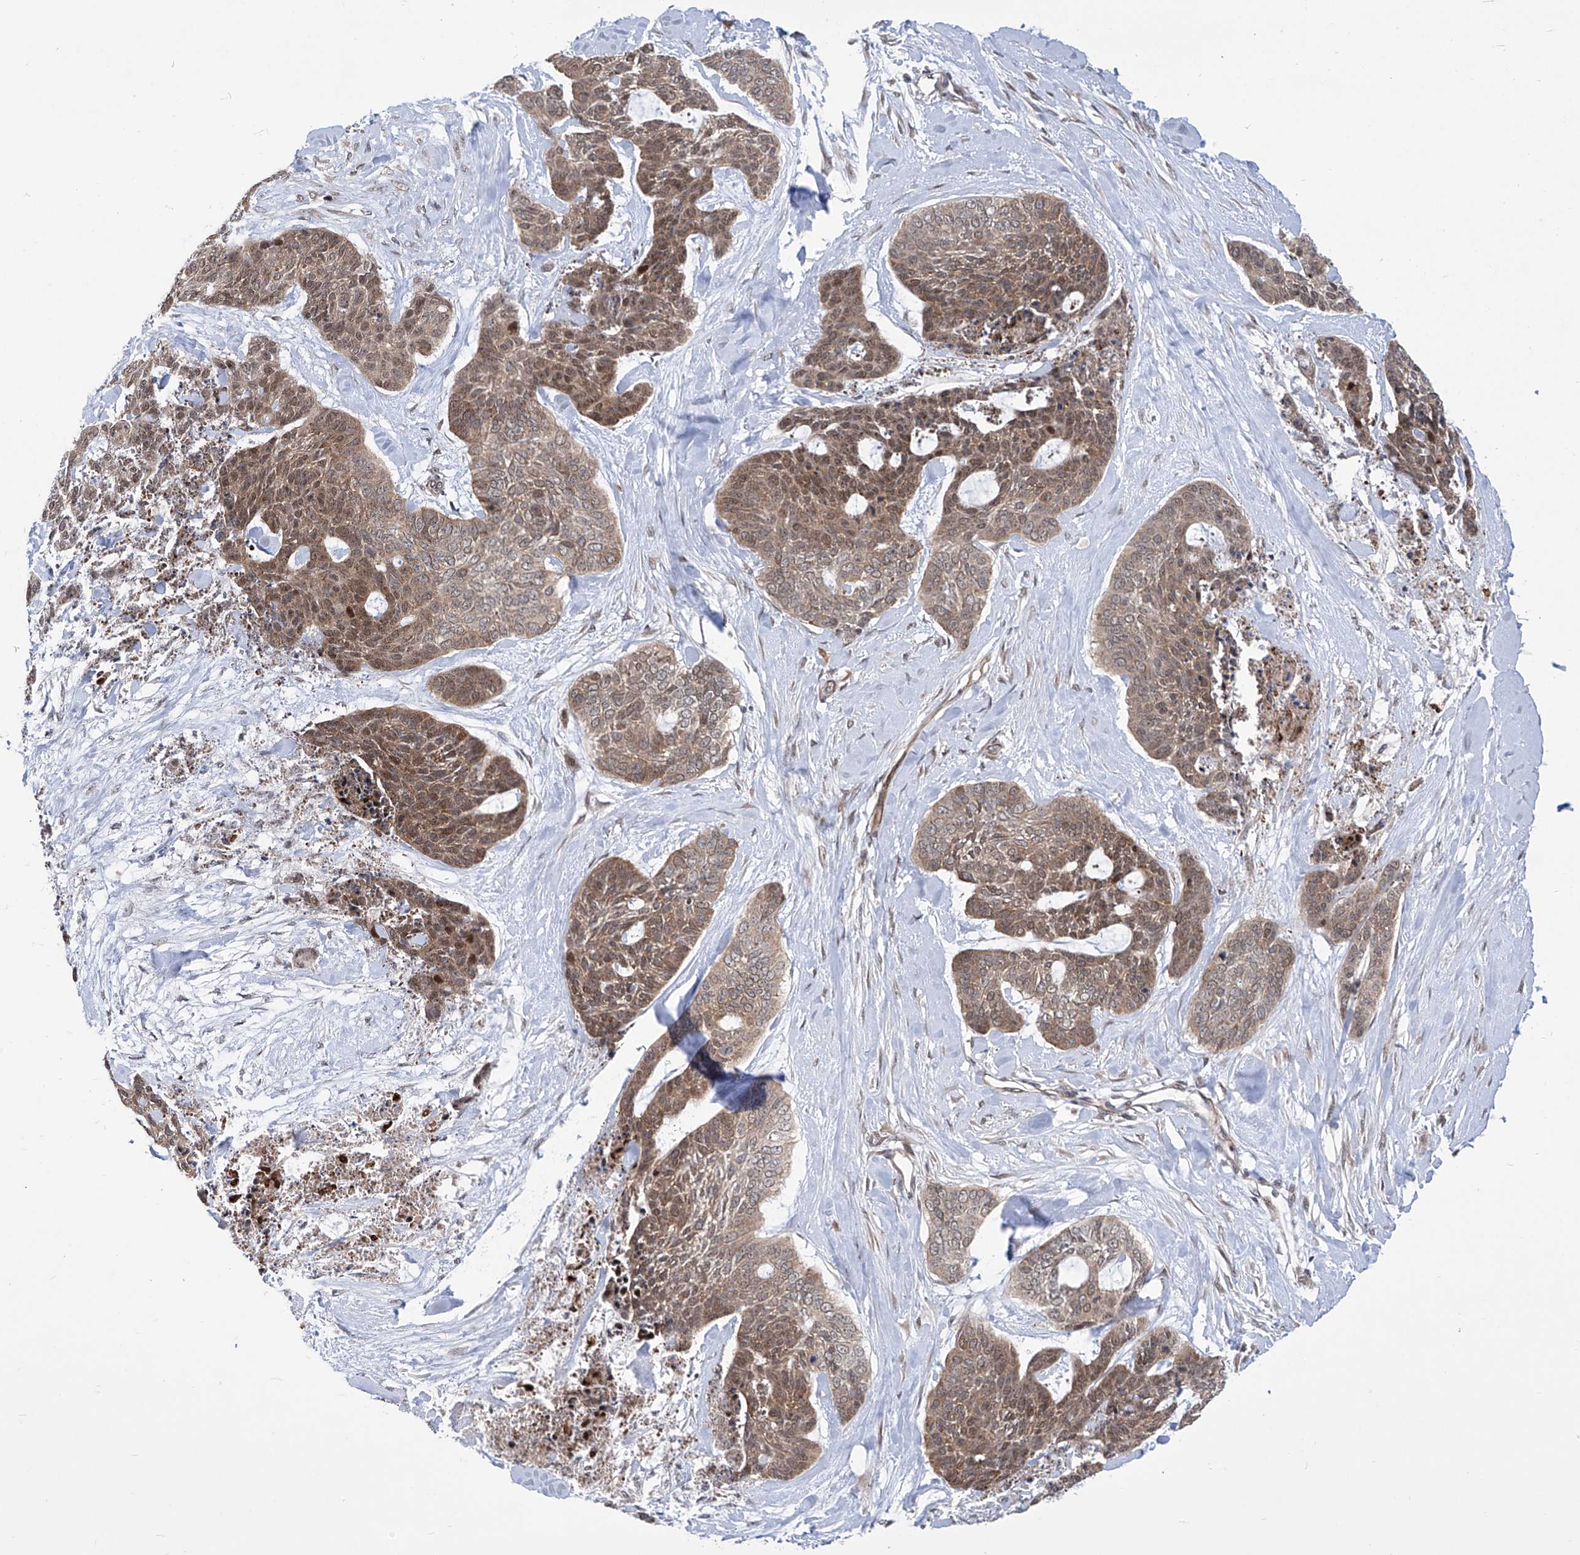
{"staining": {"intensity": "moderate", "quantity": ">75%", "location": "cytoplasmic/membranous,nuclear"}, "tissue": "skin cancer", "cell_type": "Tumor cells", "image_type": "cancer", "snomed": [{"axis": "morphology", "description": "Basal cell carcinoma"}, {"axis": "topography", "description": "Skin"}], "caption": "Human basal cell carcinoma (skin) stained with a protein marker exhibits moderate staining in tumor cells.", "gene": "CEP290", "patient": {"sex": "female", "age": 64}}